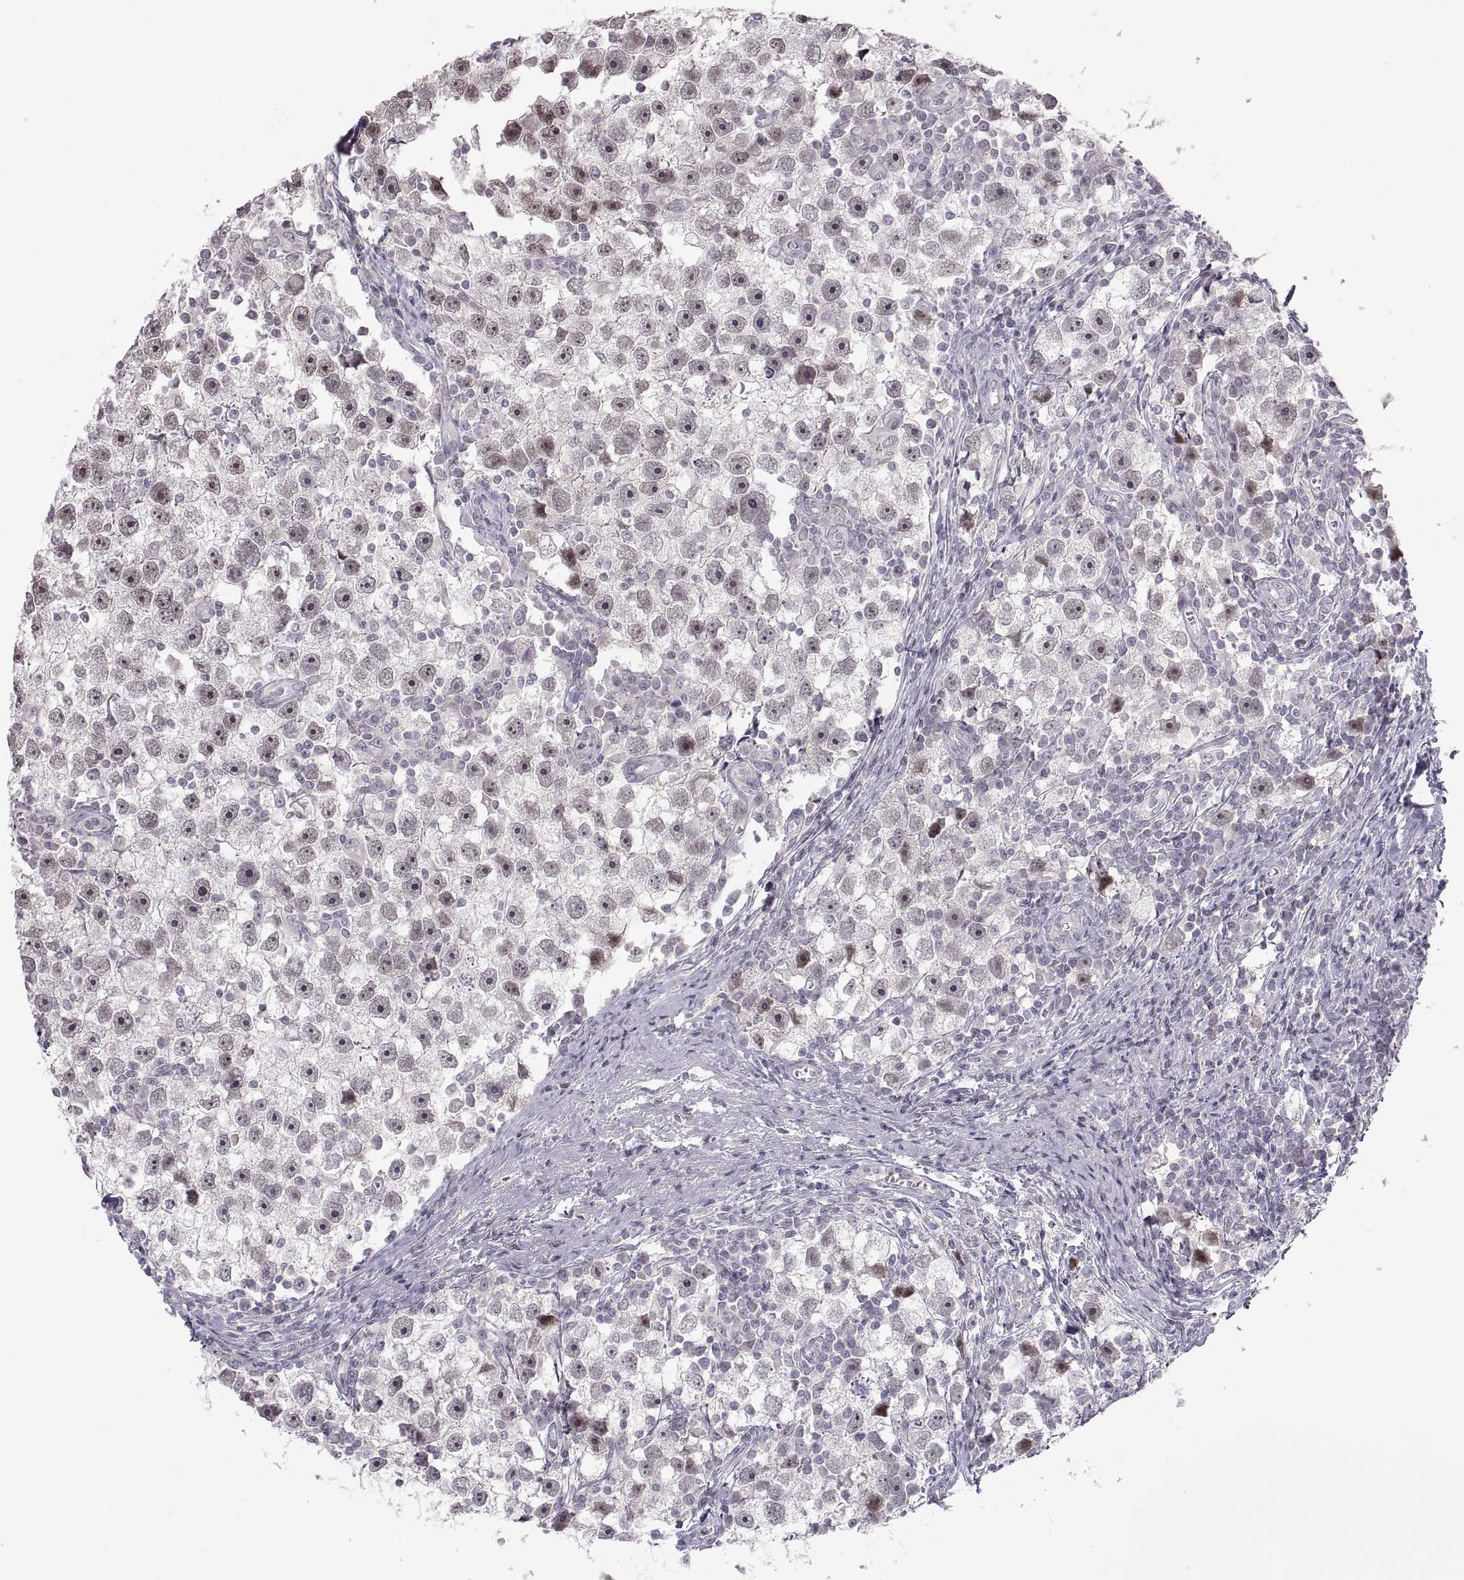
{"staining": {"intensity": "weak", "quantity": "<25%", "location": "cytoplasmic/membranous"}, "tissue": "testis cancer", "cell_type": "Tumor cells", "image_type": "cancer", "snomed": [{"axis": "morphology", "description": "Seminoma, NOS"}, {"axis": "topography", "description": "Testis"}], "caption": "Immunohistochemistry (IHC) of seminoma (testis) demonstrates no positivity in tumor cells.", "gene": "PCSK2", "patient": {"sex": "male", "age": 30}}